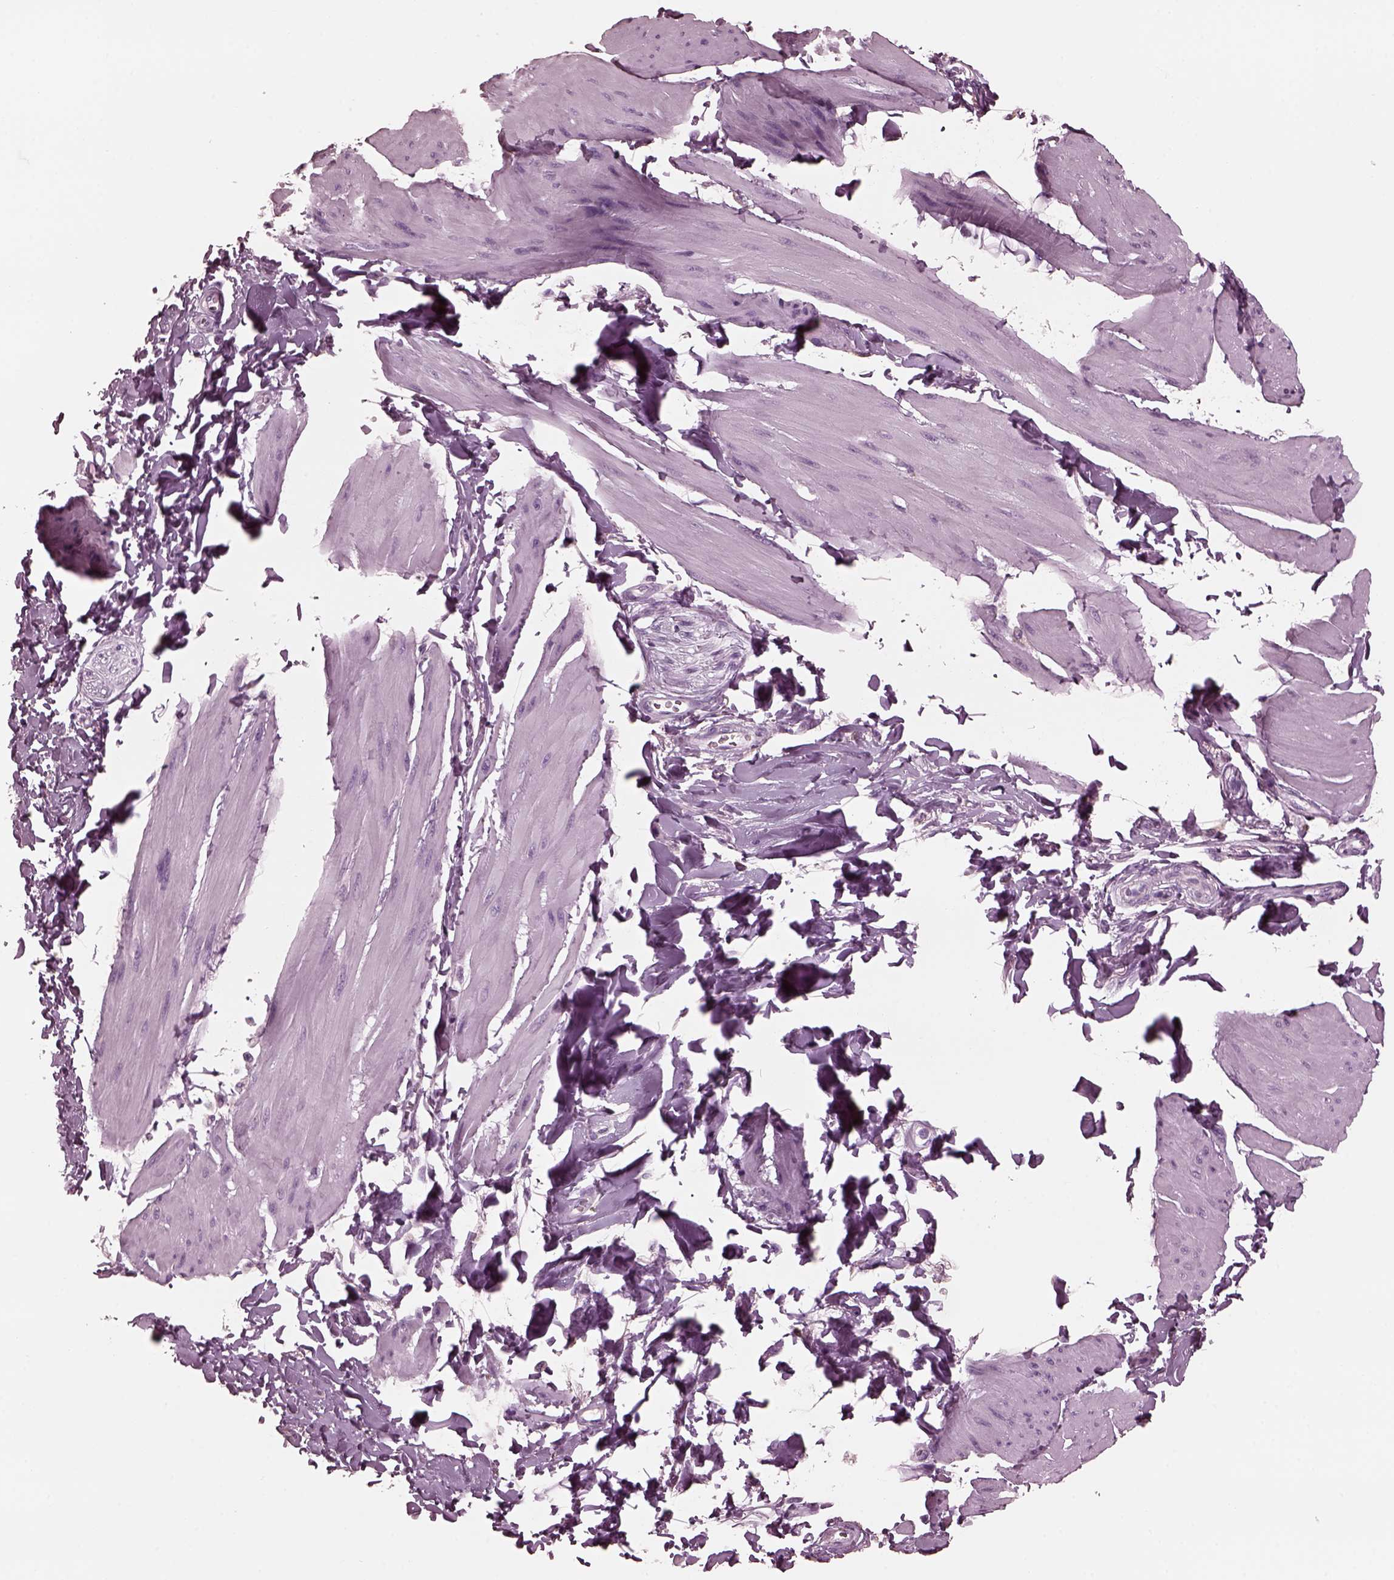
{"staining": {"intensity": "negative", "quantity": "none", "location": "none"}, "tissue": "smooth muscle", "cell_type": "Smooth muscle cells", "image_type": "normal", "snomed": [{"axis": "morphology", "description": "Normal tissue, NOS"}, {"axis": "topography", "description": "Adipose tissue"}, {"axis": "topography", "description": "Smooth muscle"}, {"axis": "topography", "description": "Peripheral nerve tissue"}], "caption": "This photomicrograph is of unremarkable smooth muscle stained with immunohistochemistry to label a protein in brown with the nuclei are counter-stained blue. There is no staining in smooth muscle cells.", "gene": "CGA", "patient": {"sex": "male", "age": 83}}